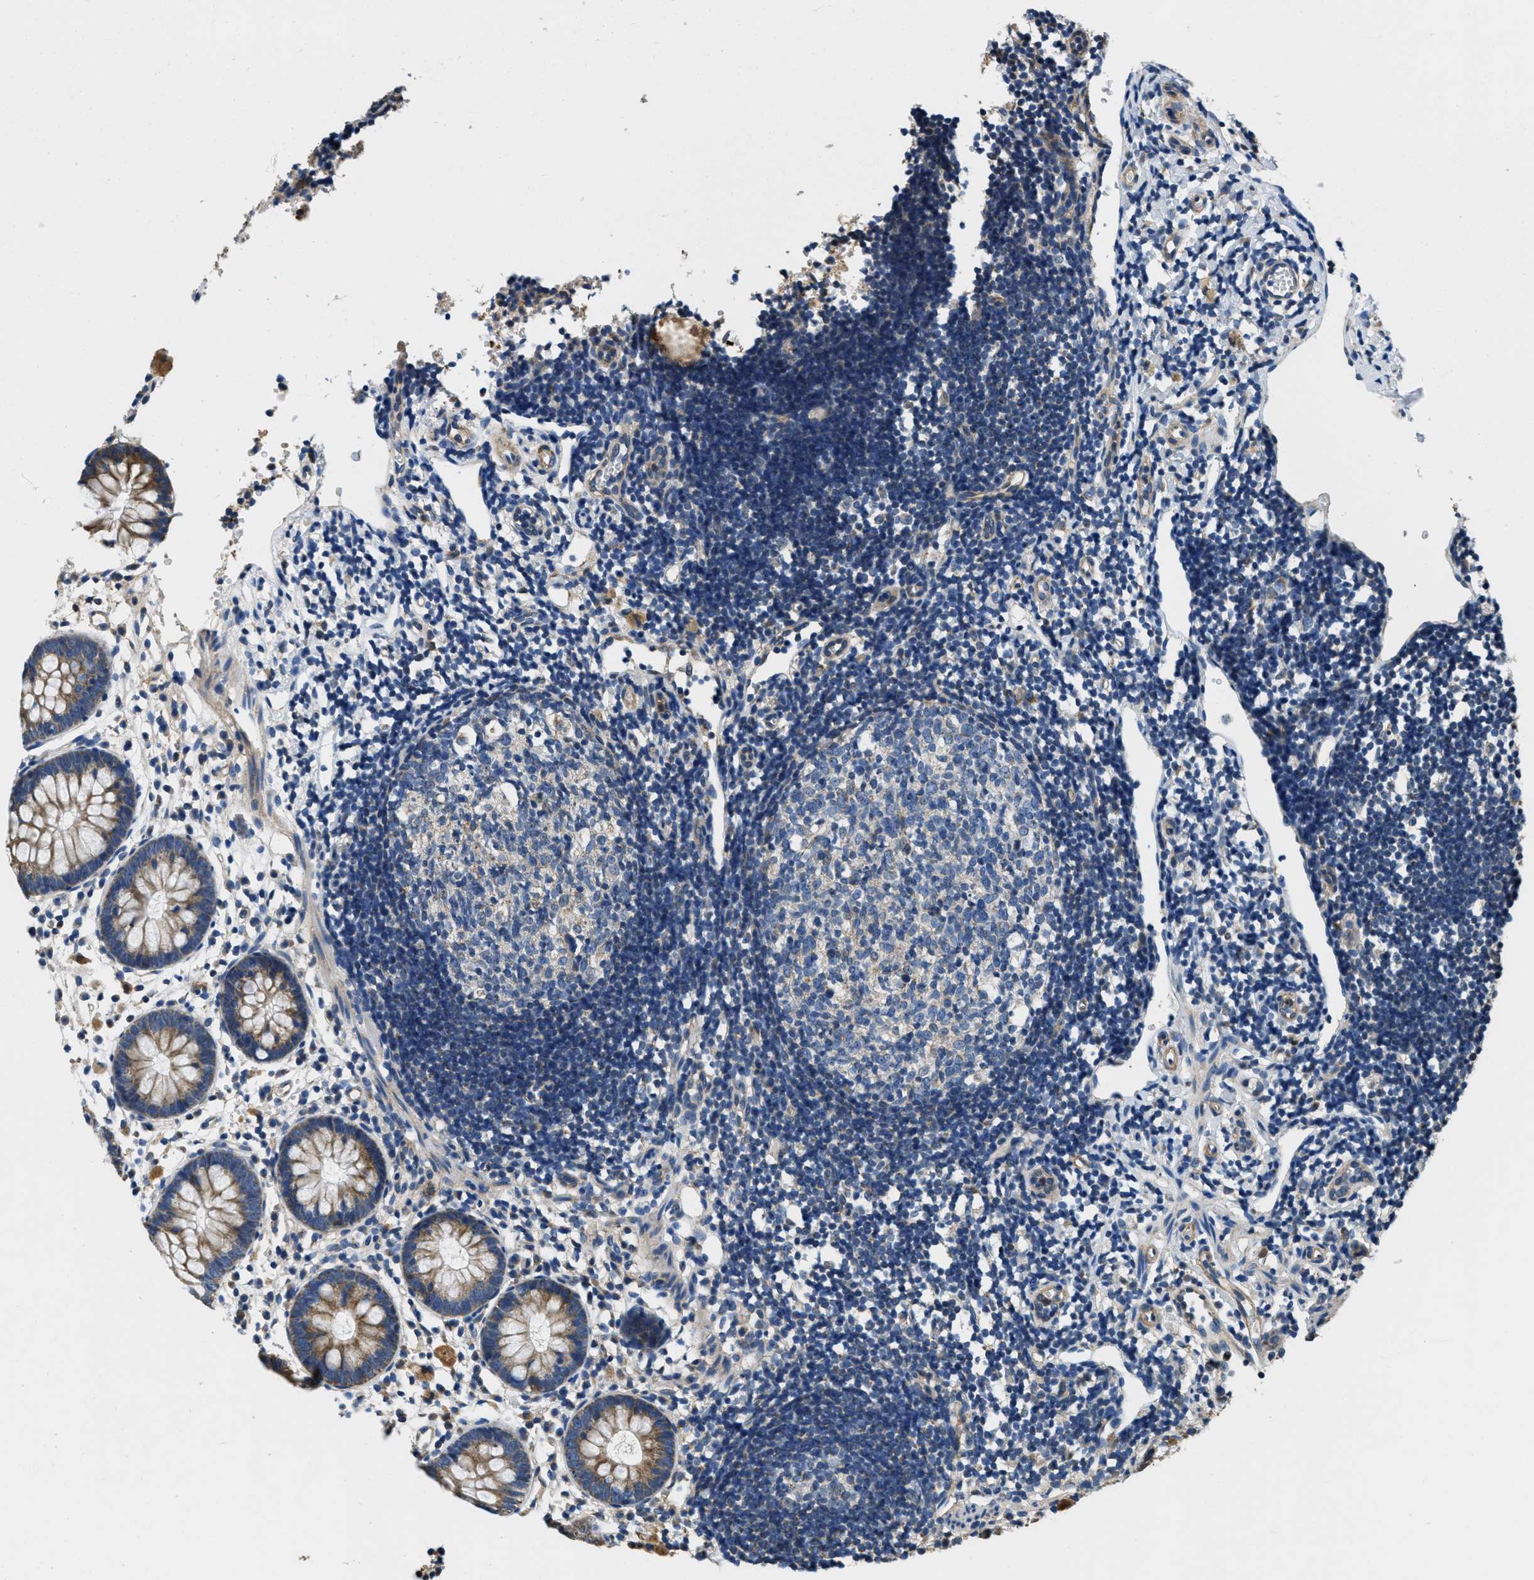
{"staining": {"intensity": "moderate", "quantity": ">75%", "location": "cytoplasmic/membranous"}, "tissue": "appendix", "cell_type": "Glandular cells", "image_type": "normal", "snomed": [{"axis": "morphology", "description": "Normal tissue, NOS"}, {"axis": "topography", "description": "Appendix"}], "caption": "The histopathology image exhibits a brown stain indicating the presence of a protein in the cytoplasmic/membranous of glandular cells in appendix. Ihc stains the protein of interest in brown and the nuclei are stained blue.", "gene": "TOMM70", "patient": {"sex": "female", "age": 20}}